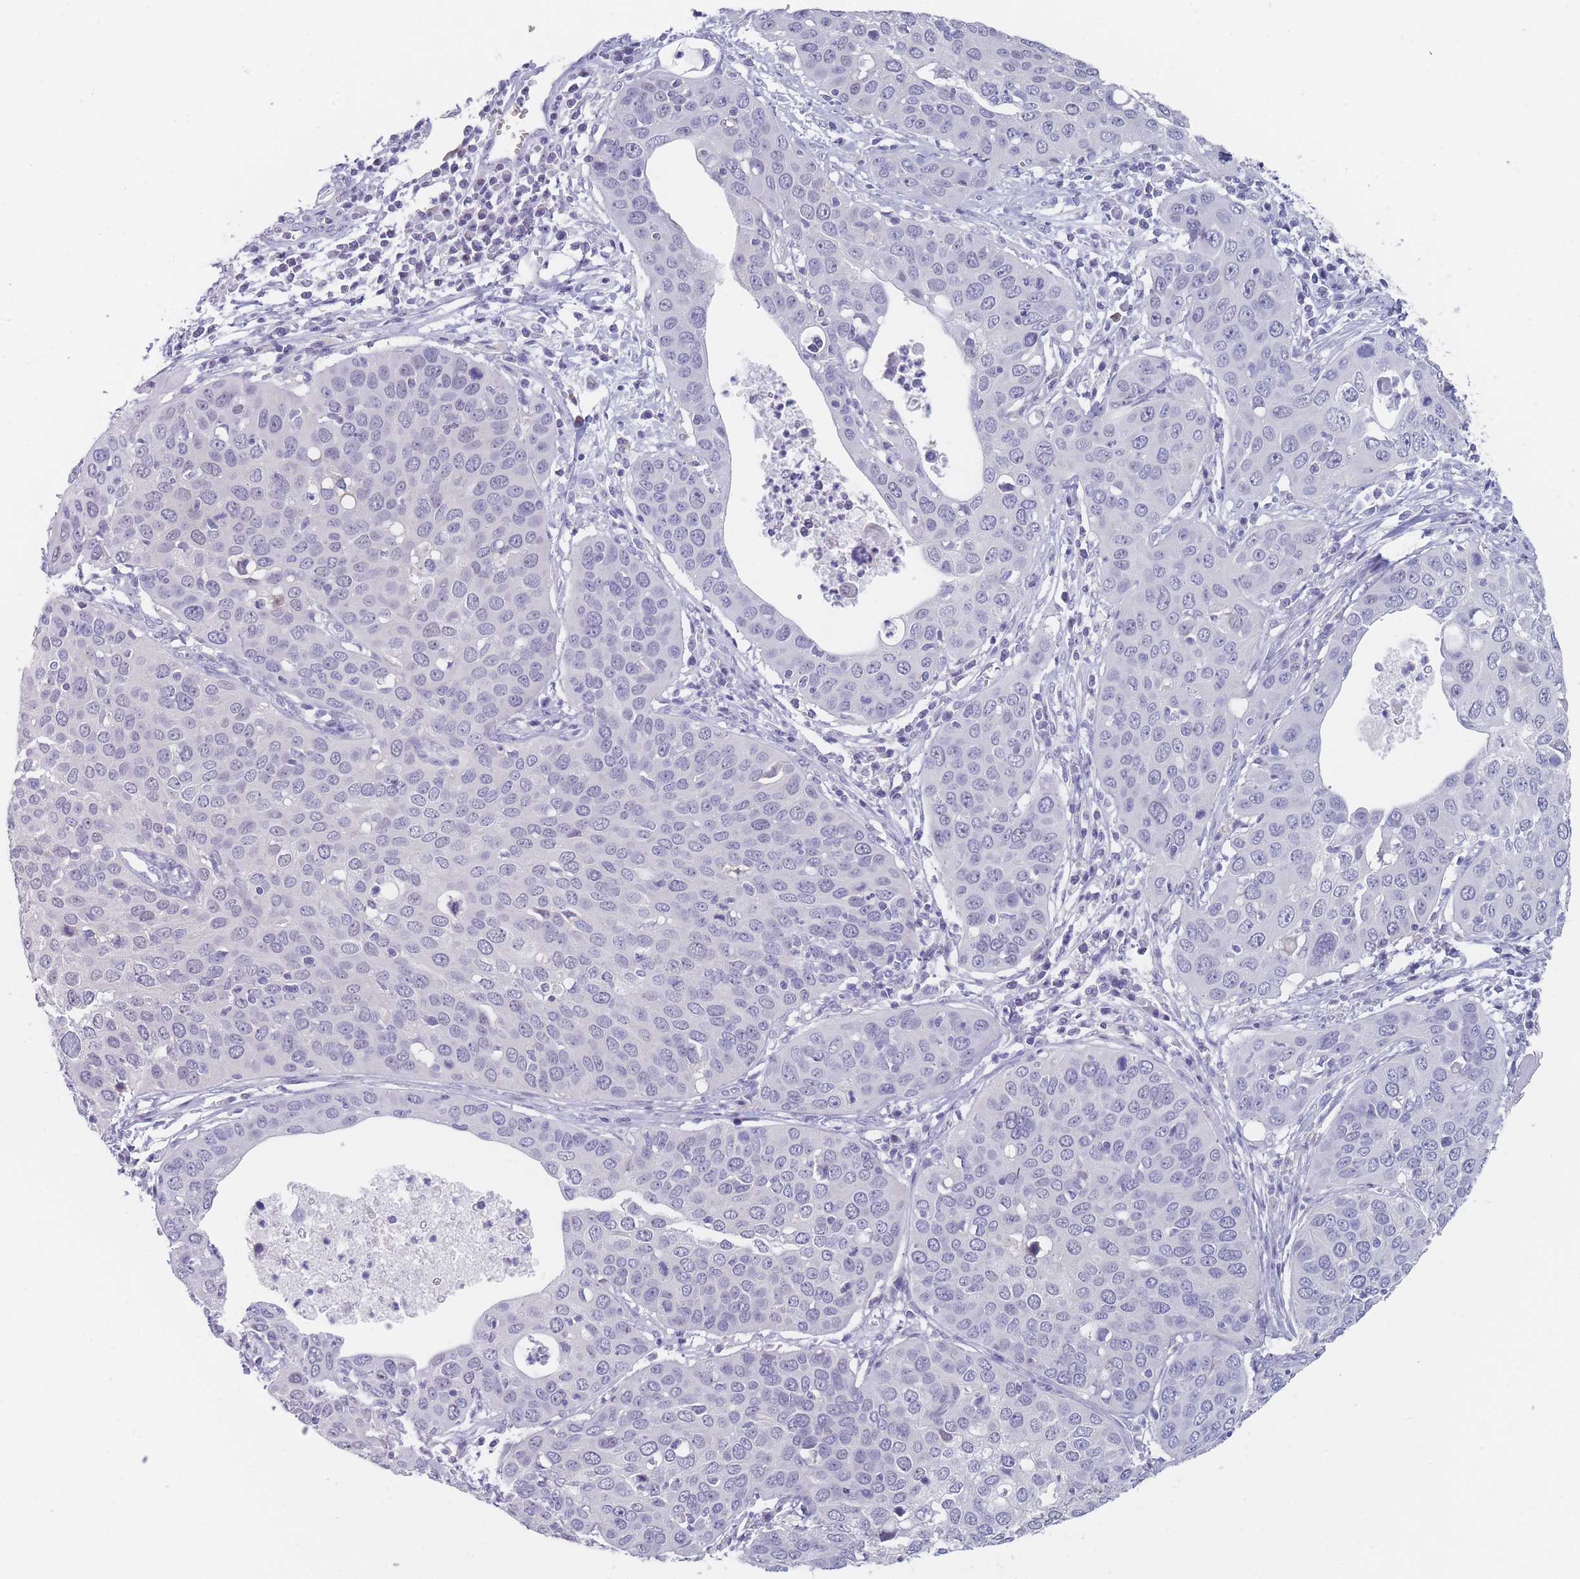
{"staining": {"intensity": "negative", "quantity": "none", "location": "none"}, "tissue": "cervical cancer", "cell_type": "Tumor cells", "image_type": "cancer", "snomed": [{"axis": "morphology", "description": "Squamous cell carcinoma, NOS"}, {"axis": "topography", "description": "Cervix"}], "caption": "High magnification brightfield microscopy of cervical squamous cell carcinoma stained with DAB (3,3'-diaminobenzidine) (brown) and counterstained with hematoxylin (blue): tumor cells show no significant expression.", "gene": "CYP51A1", "patient": {"sex": "female", "age": 36}}